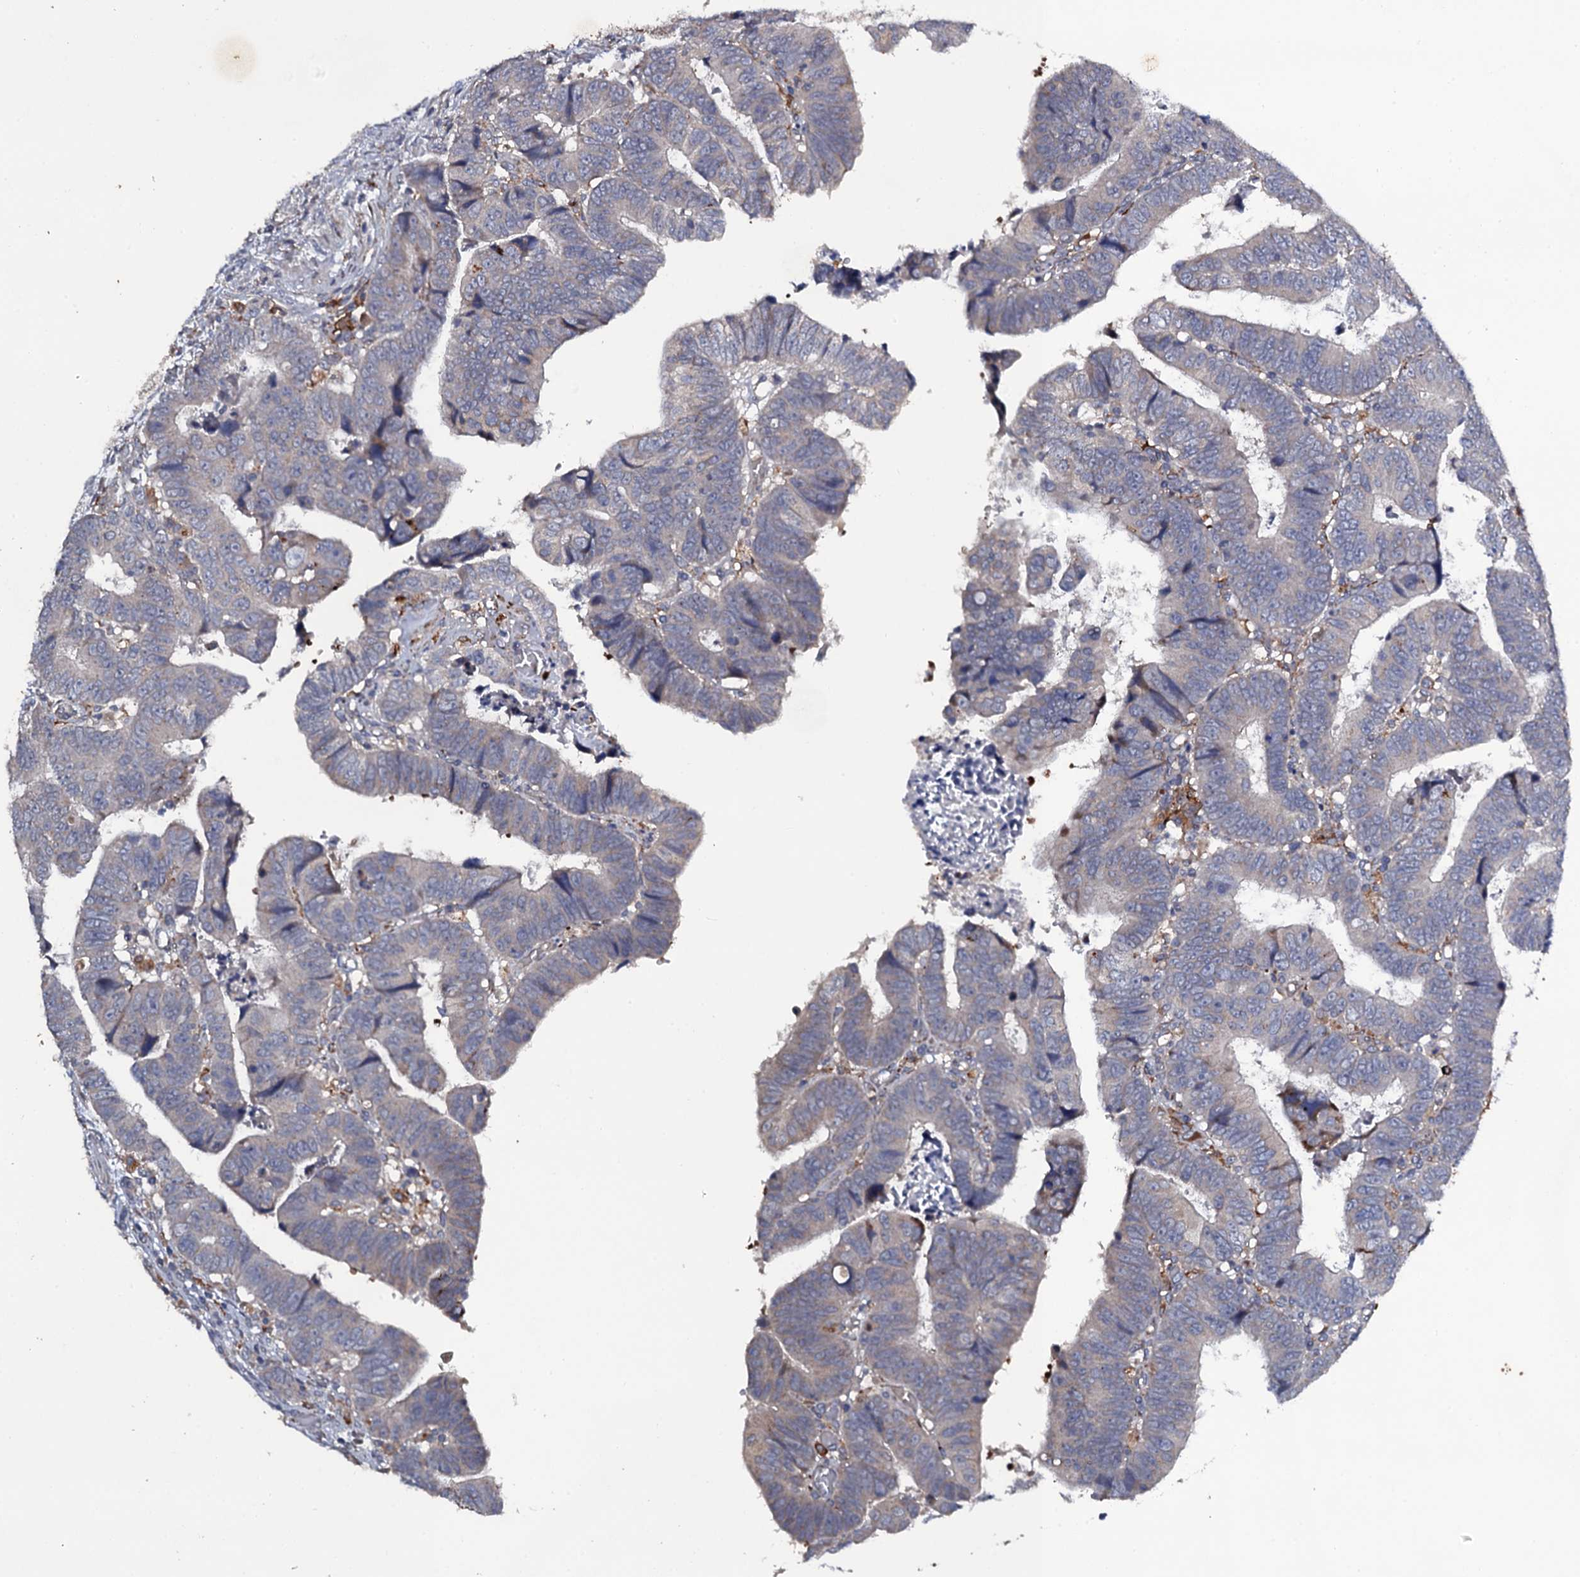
{"staining": {"intensity": "negative", "quantity": "none", "location": "none"}, "tissue": "colorectal cancer", "cell_type": "Tumor cells", "image_type": "cancer", "snomed": [{"axis": "morphology", "description": "Normal tissue, NOS"}, {"axis": "morphology", "description": "Adenocarcinoma, NOS"}, {"axis": "topography", "description": "Rectum"}], "caption": "Colorectal cancer (adenocarcinoma) was stained to show a protein in brown. There is no significant expression in tumor cells.", "gene": "LRRC28", "patient": {"sex": "female", "age": 65}}